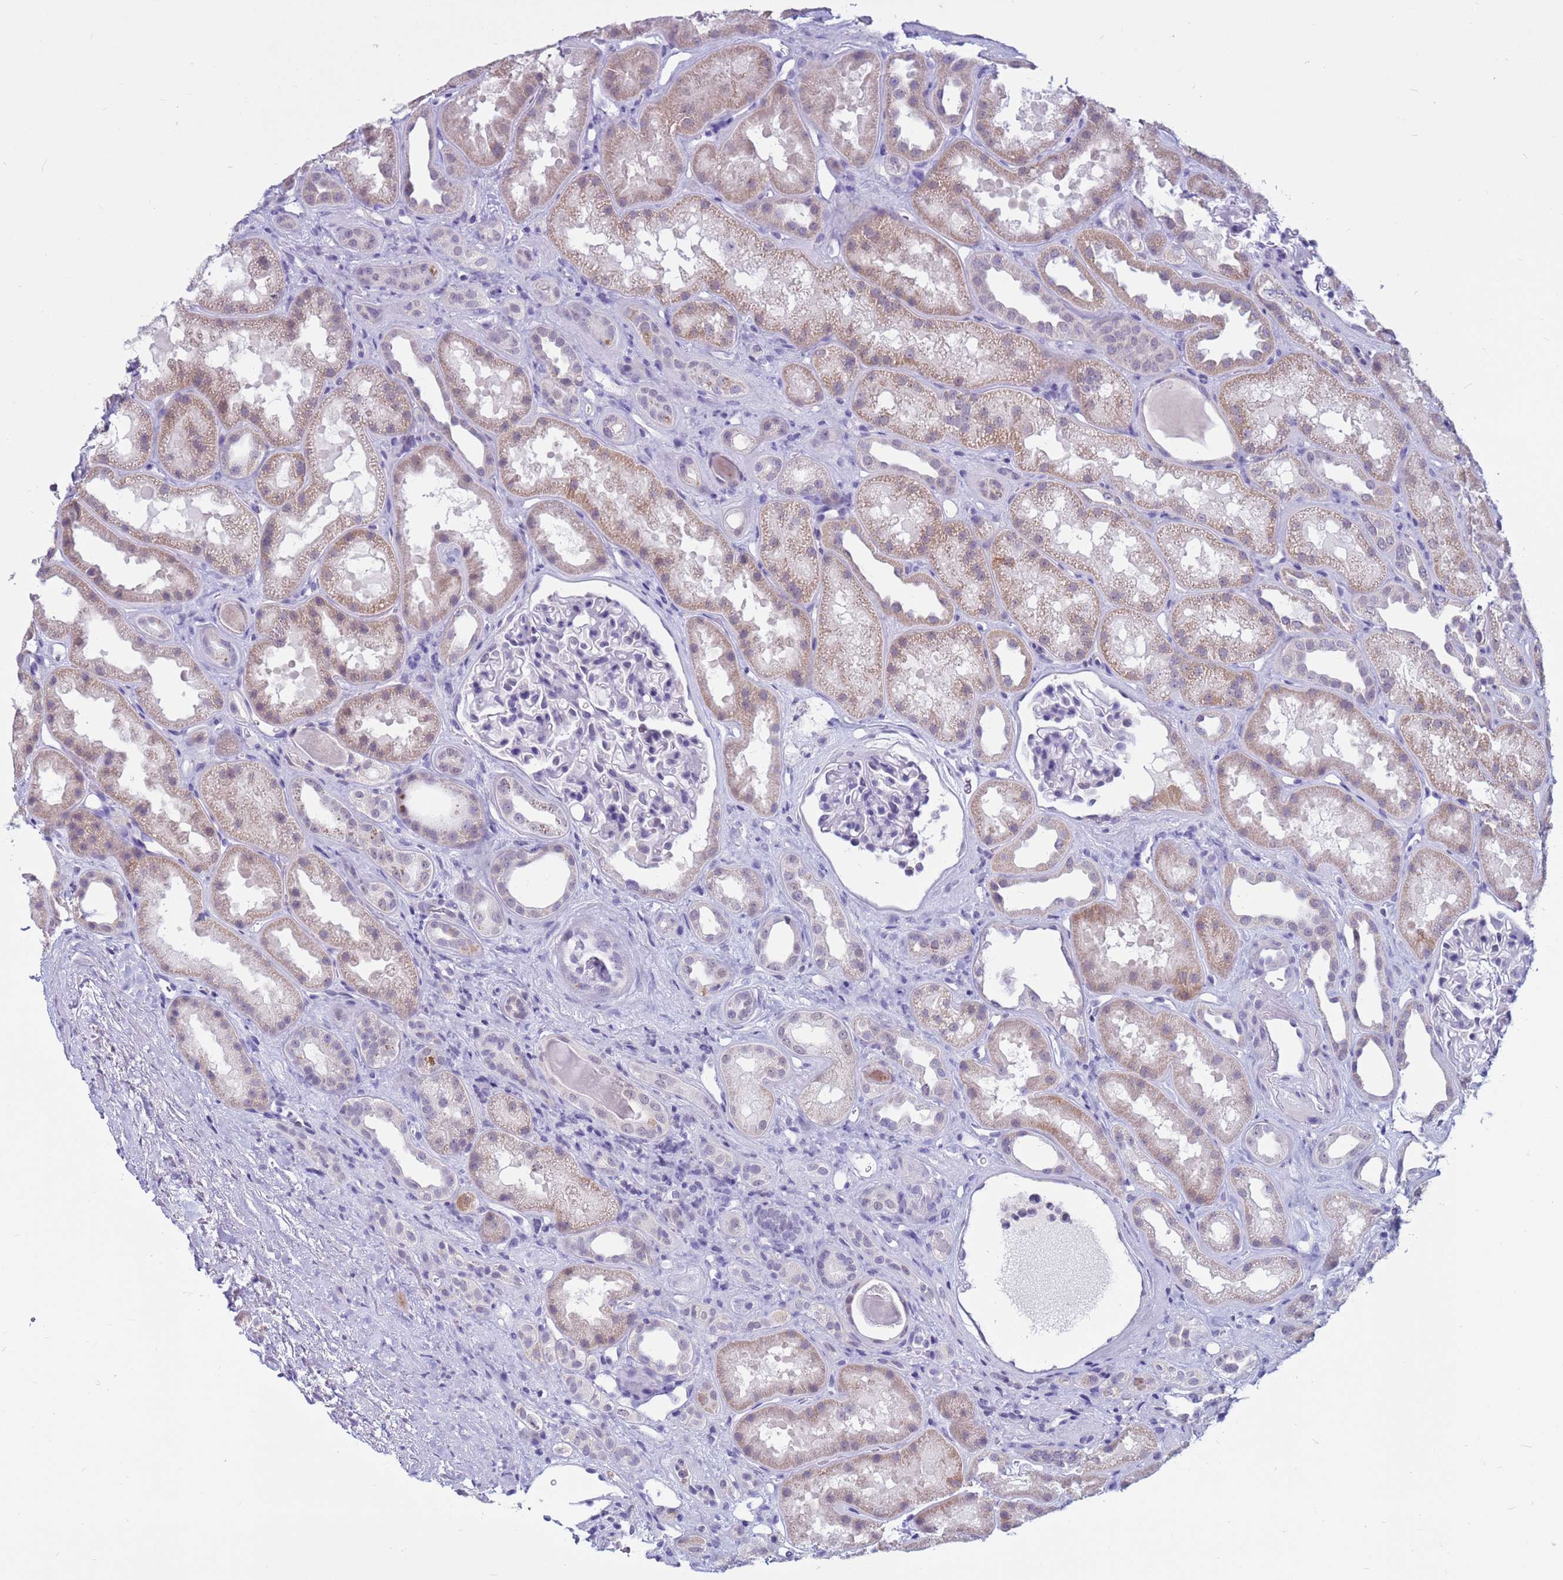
{"staining": {"intensity": "negative", "quantity": "none", "location": "none"}, "tissue": "kidney", "cell_type": "Cells in glomeruli", "image_type": "normal", "snomed": [{"axis": "morphology", "description": "Normal tissue, NOS"}, {"axis": "topography", "description": "Kidney"}], "caption": "High magnification brightfield microscopy of normal kidney stained with DAB (brown) and counterstained with hematoxylin (blue): cells in glomeruli show no significant expression.", "gene": "CDK2AP2", "patient": {"sex": "male", "age": 61}}